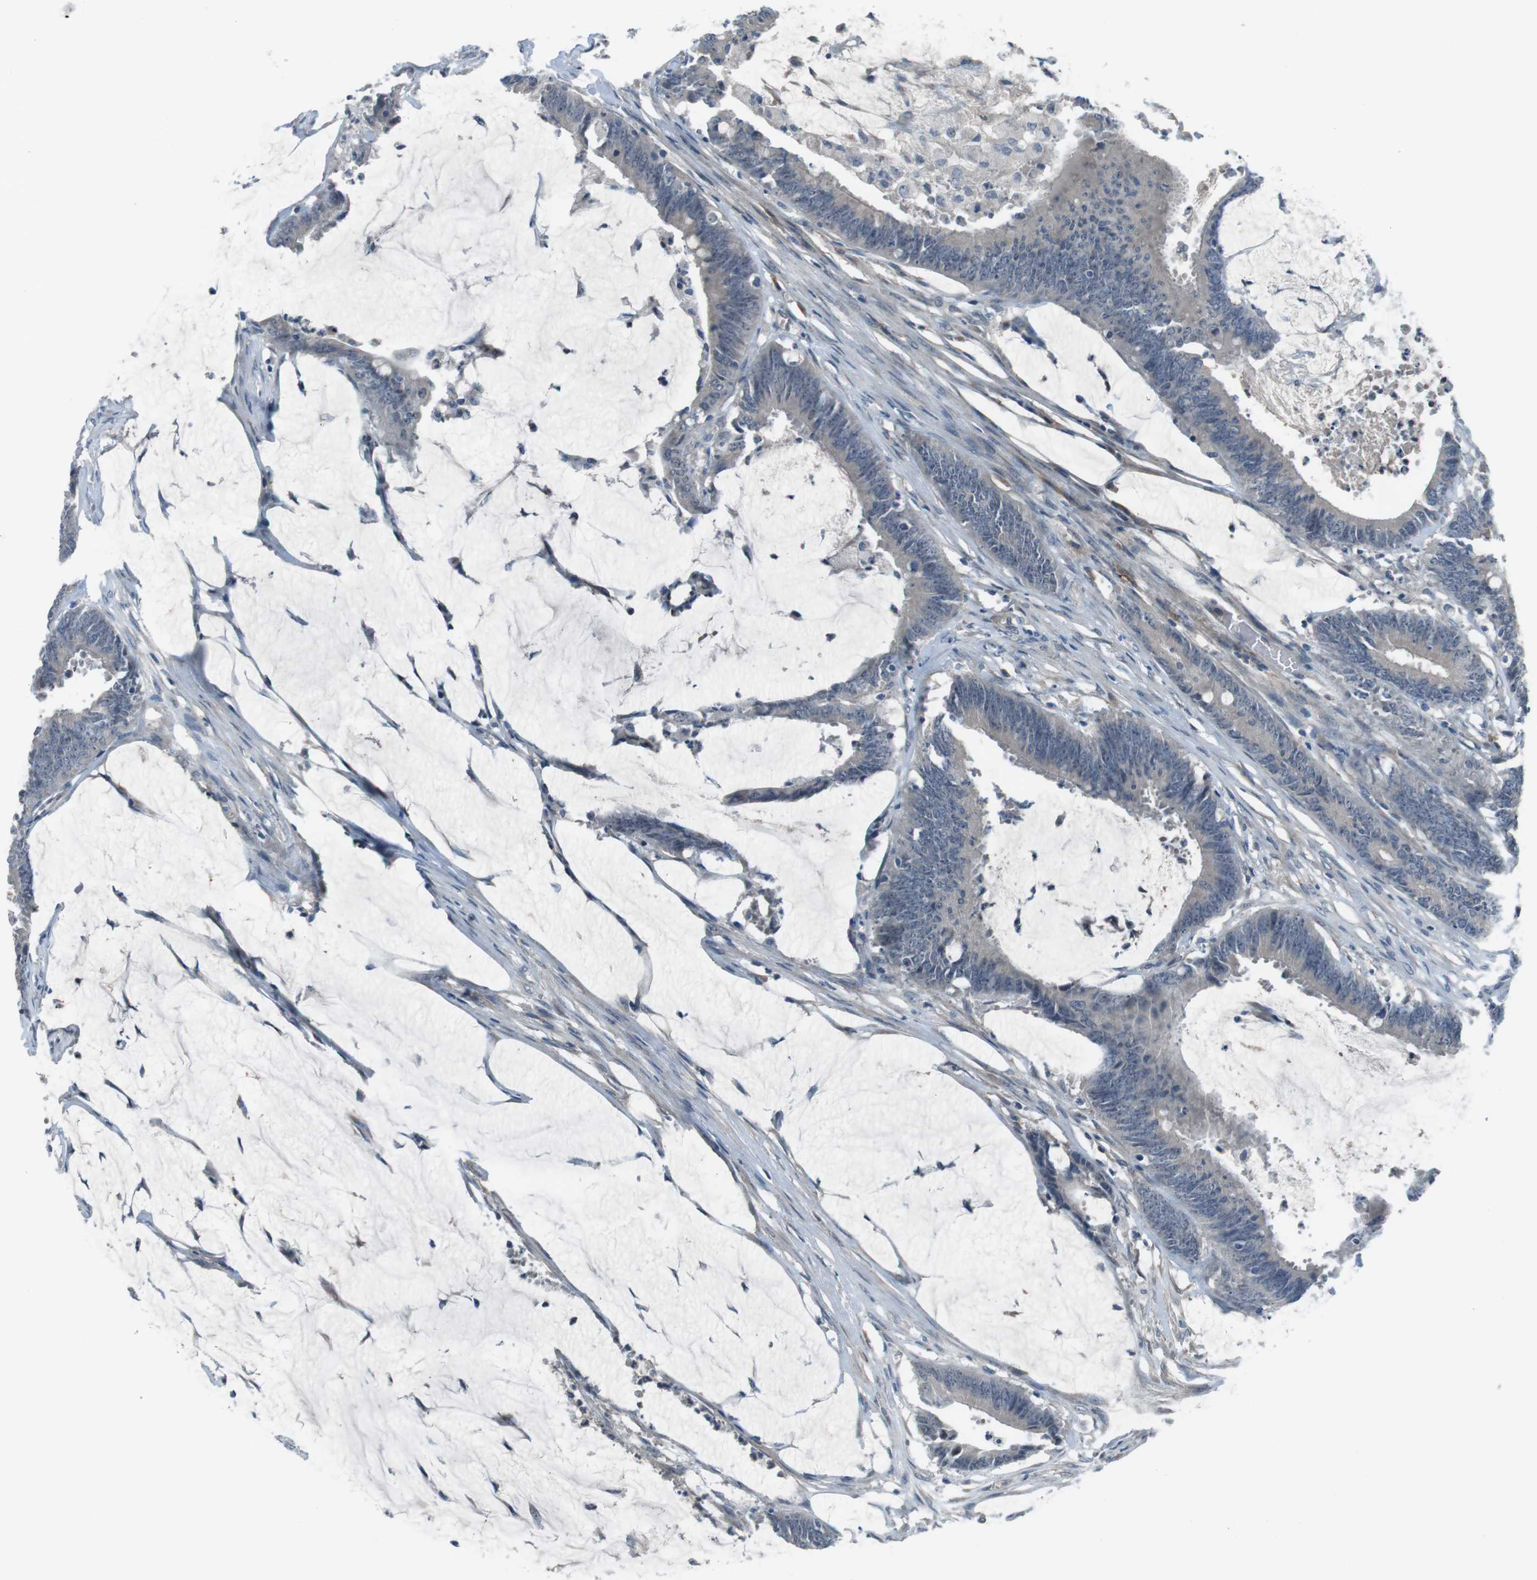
{"staining": {"intensity": "negative", "quantity": "none", "location": "none"}, "tissue": "colorectal cancer", "cell_type": "Tumor cells", "image_type": "cancer", "snomed": [{"axis": "morphology", "description": "Adenocarcinoma, NOS"}, {"axis": "topography", "description": "Rectum"}], "caption": "Immunohistochemical staining of human adenocarcinoma (colorectal) shows no significant expression in tumor cells.", "gene": "ANK2", "patient": {"sex": "female", "age": 66}}